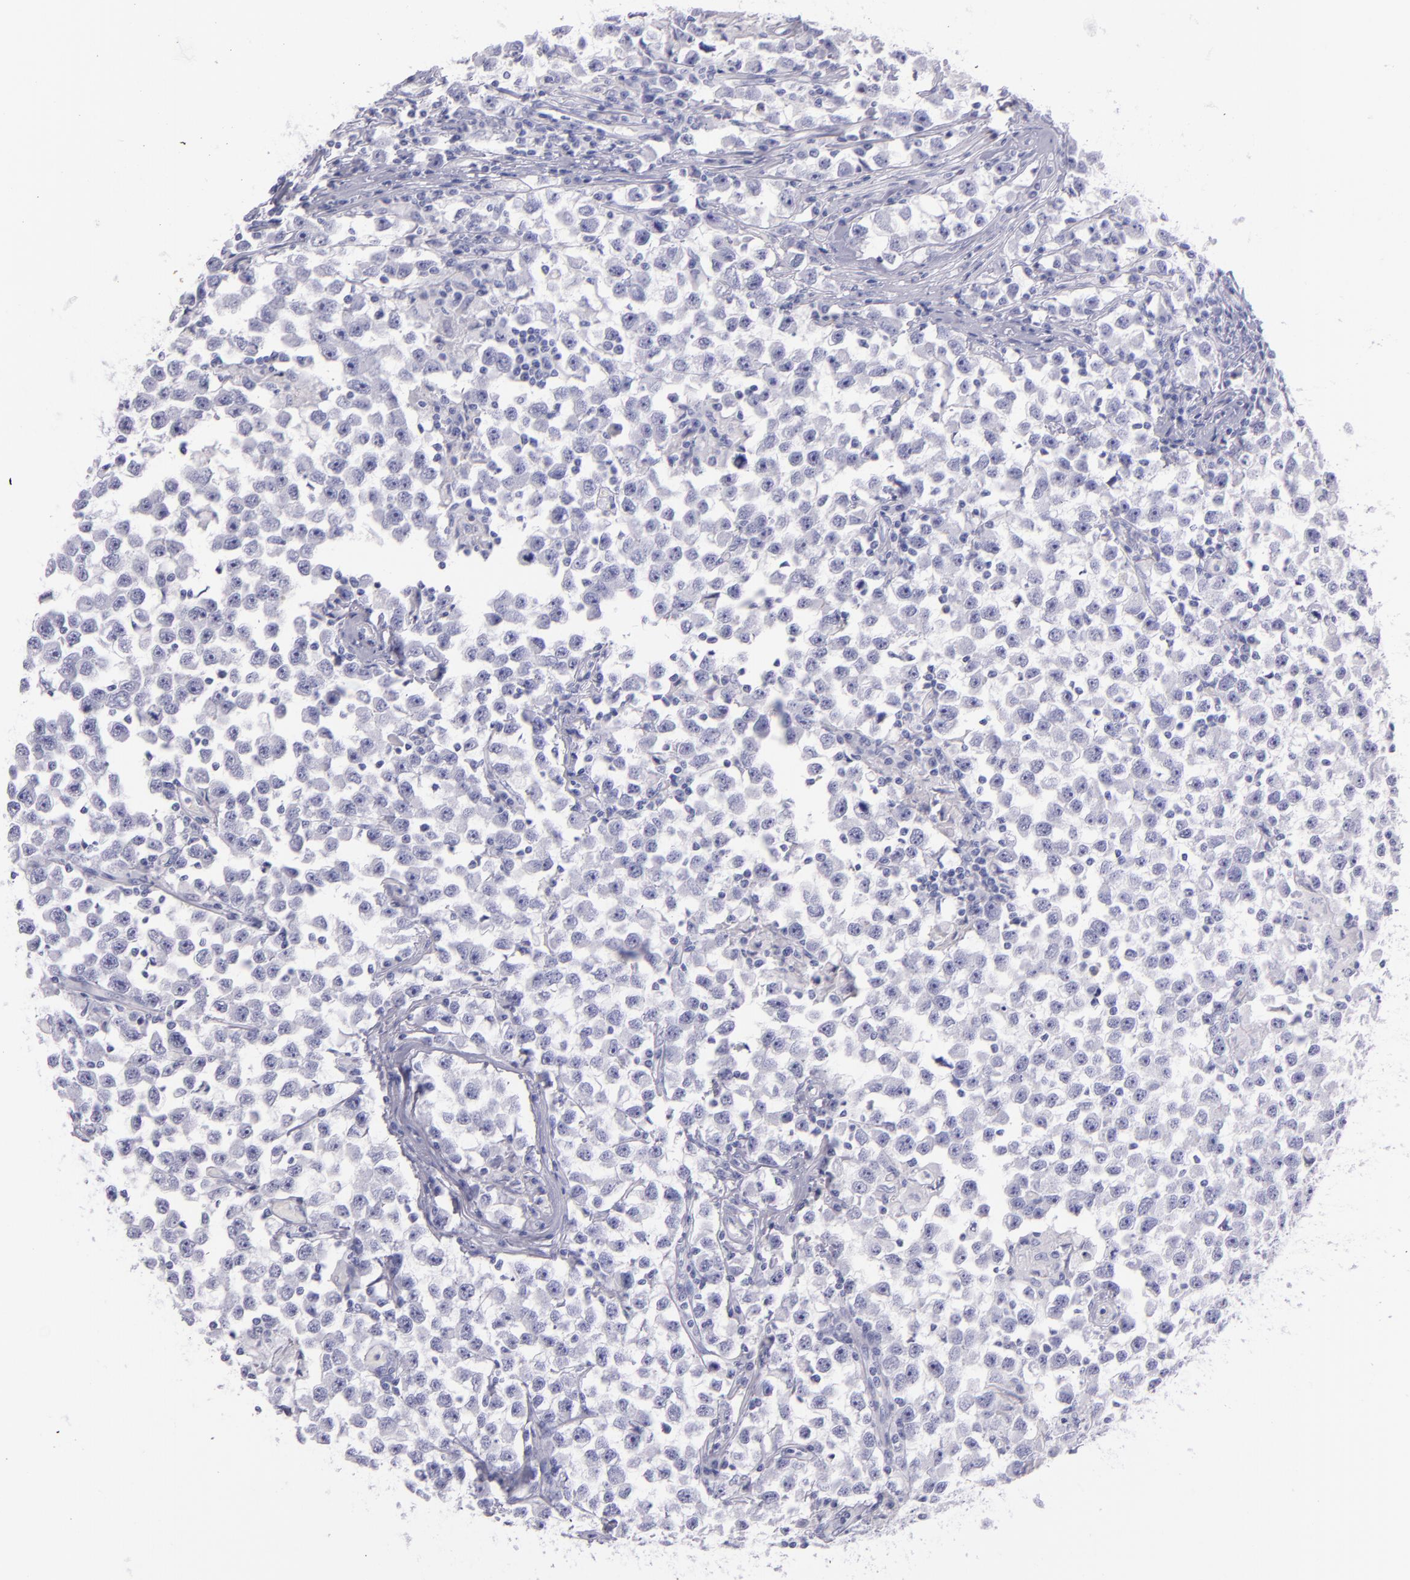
{"staining": {"intensity": "negative", "quantity": "none", "location": "none"}, "tissue": "testis cancer", "cell_type": "Tumor cells", "image_type": "cancer", "snomed": [{"axis": "morphology", "description": "Seminoma, NOS"}, {"axis": "topography", "description": "Testis"}], "caption": "Tumor cells are negative for protein expression in human seminoma (testis).", "gene": "SFTPA2", "patient": {"sex": "male", "age": 33}}